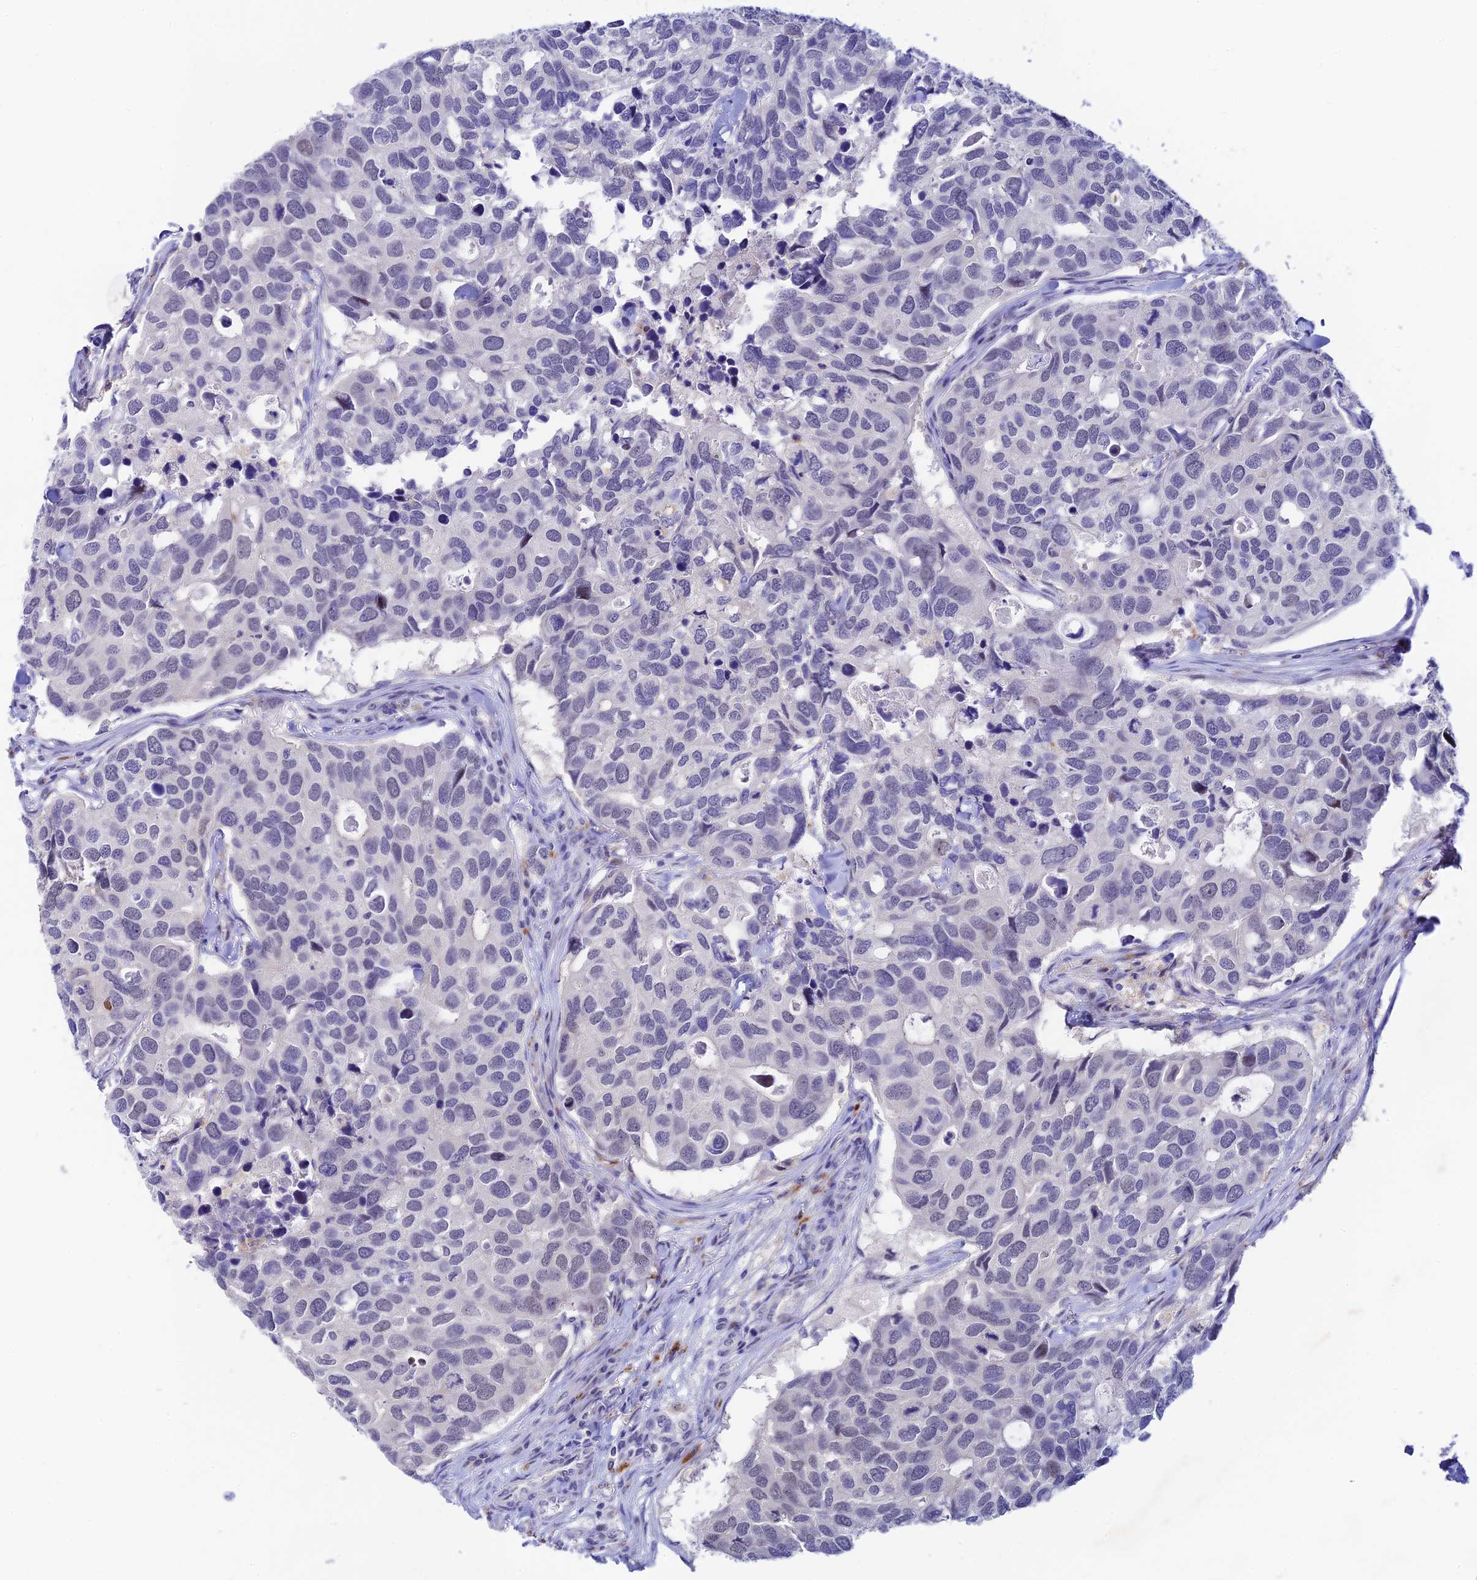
{"staining": {"intensity": "negative", "quantity": "none", "location": "none"}, "tissue": "breast cancer", "cell_type": "Tumor cells", "image_type": "cancer", "snomed": [{"axis": "morphology", "description": "Duct carcinoma"}, {"axis": "topography", "description": "Breast"}], "caption": "High magnification brightfield microscopy of breast infiltrating ductal carcinoma stained with DAB (brown) and counterstained with hematoxylin (blue): tumor cells show no significant positivity.", "gene": "RASGEF1B", "patient": {"sex": "female", "age": 83}}